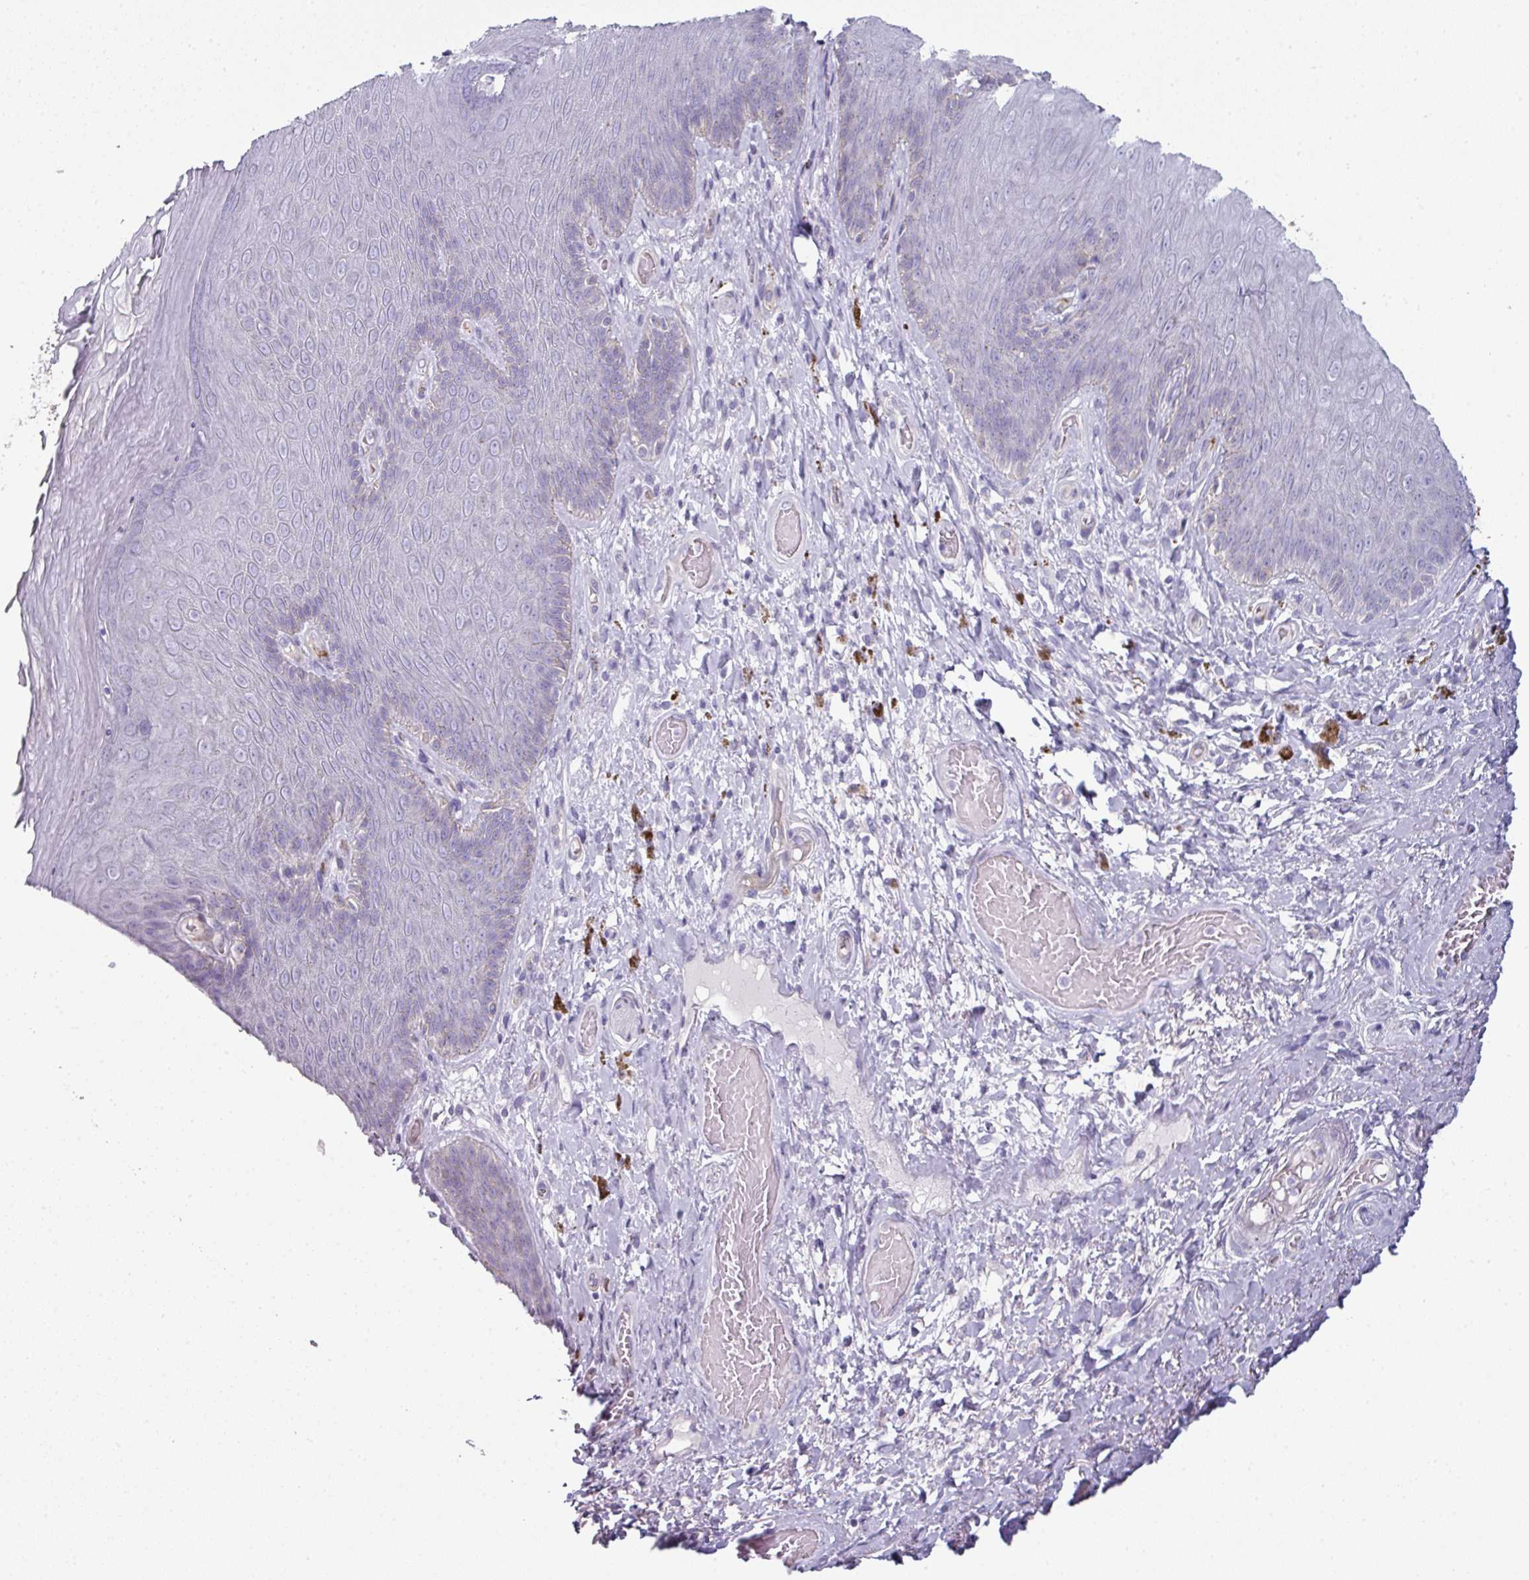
{"staining": {"intensity": "negative", "quantity": "none", "location": "none"}, "tissue": "skin", "cell_type": "Epidermal cells", "image_type": "normal", "snomed": [{"axis": "morphology", "description": "Normal tissue, NOS"}, {"axis": "topography", "description": "Anal"}, {"axis": "topography", "description": "Peripheral nerve tissue"}], "caption": "A high-resolution histopathology image shows immunohistochemistry (IHC) staining of benign skin, which exhibits no significant positivity in epidermal cells.", "gene": "SLC17A7", "patient": {"sex": "male", "age": 53}}